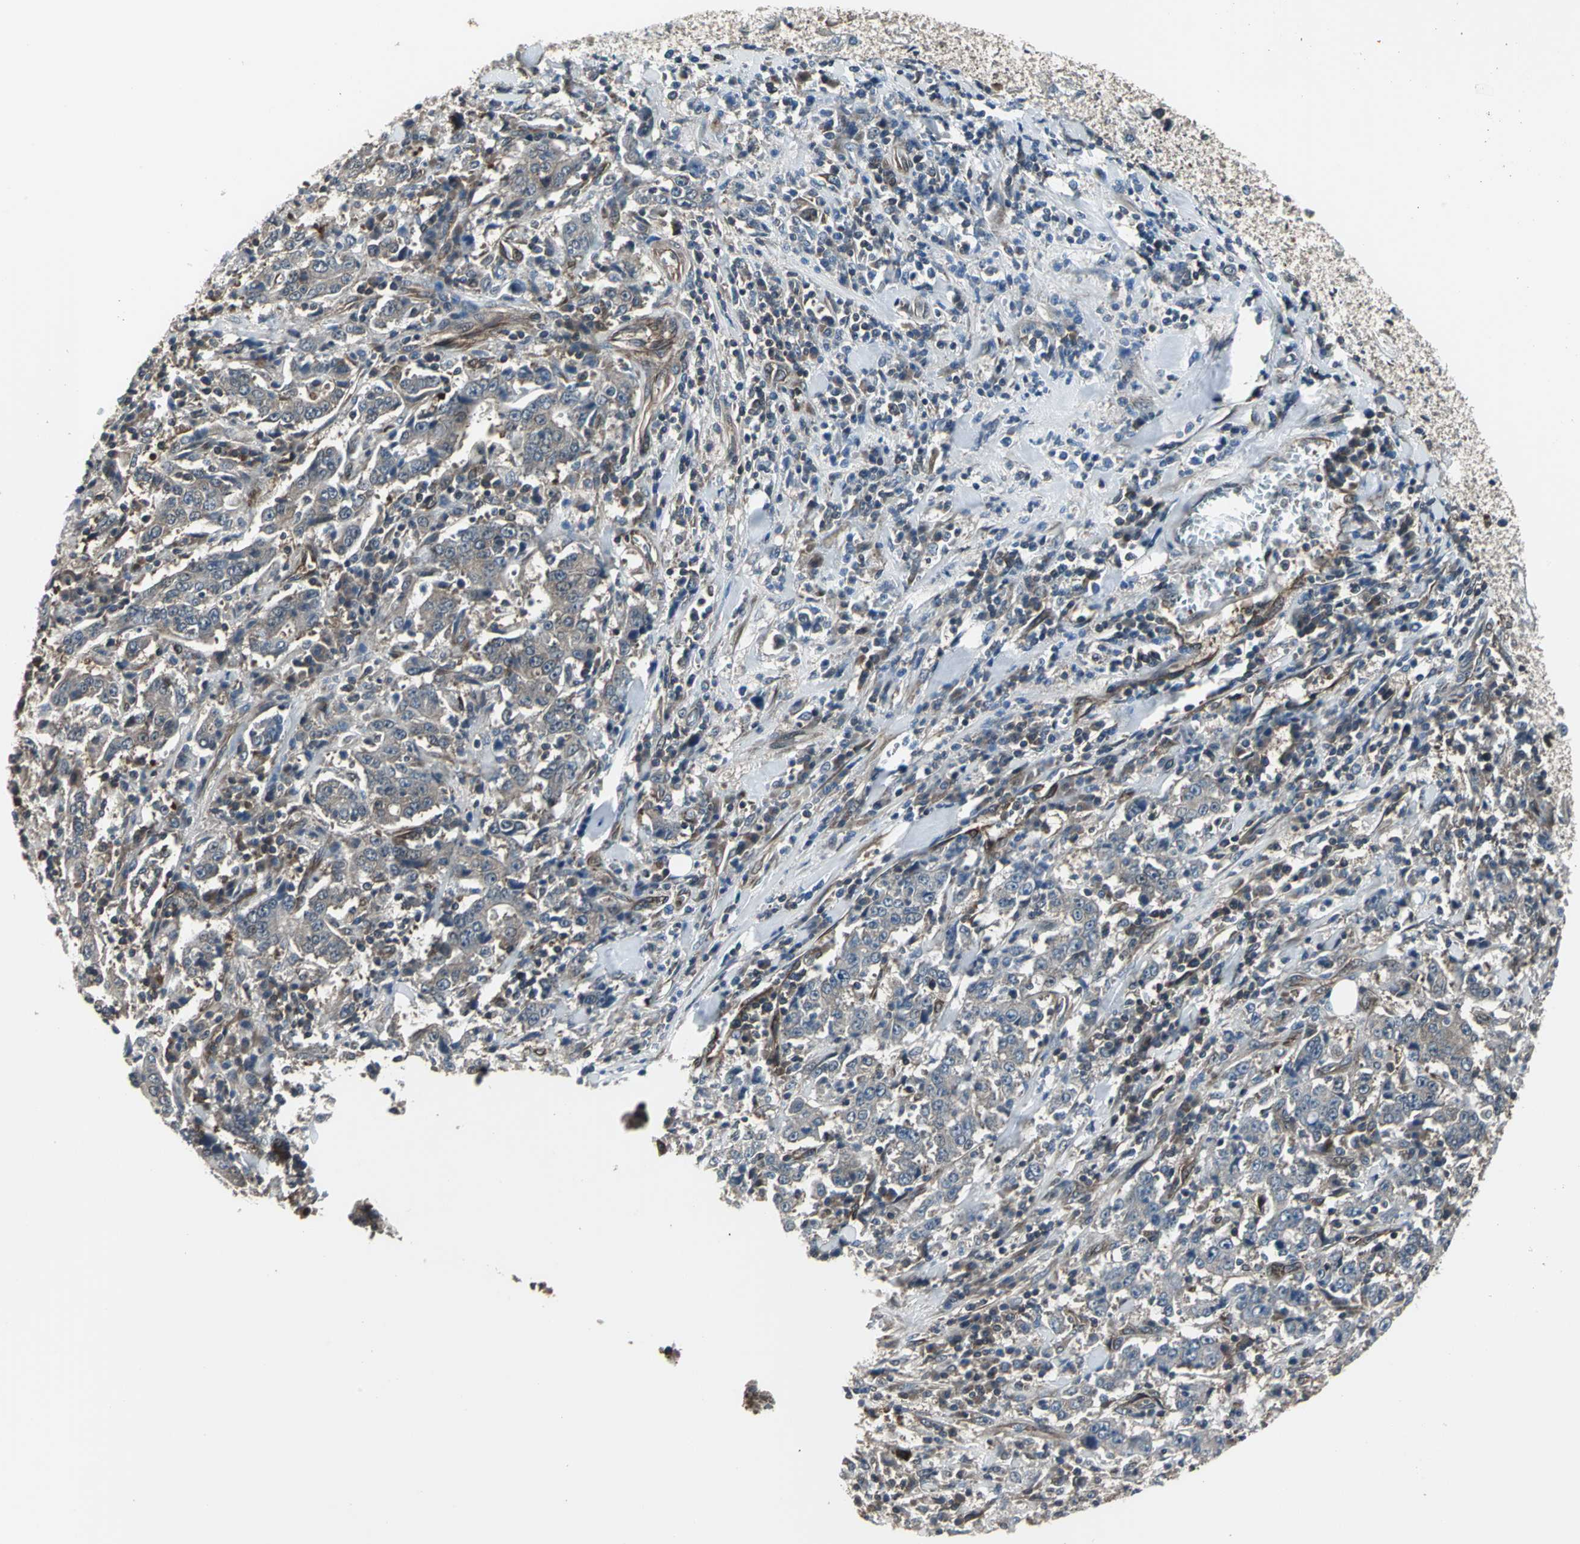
{"staining": {"intensity": "moderate", "quantity": "25%-75%", "location": "cytoplasmic/membranous"}, "tissue": "stomach cancer", "cell_type": "Tumor cells", "image_type": "cancer", "snomed": [{"axis": "morphology", "description": "Normal tissue, NOS"}, {"axis": "morphology", "description": "Adenocarcinoma, NOS"}, {"axis": "topography", "description": "Stomach, upper"}, {"axis": "topography", "description": "Stomach"}], "caption": "This is an image of immunohistochemistry (IHC) staining of stomach cancer (adenocarcinoma), which shows moderate expression in the cytoplasmic/membranous of tumor cells.", "gene": "PFDN1", "patient": {"sex": "male", "age": 59}}